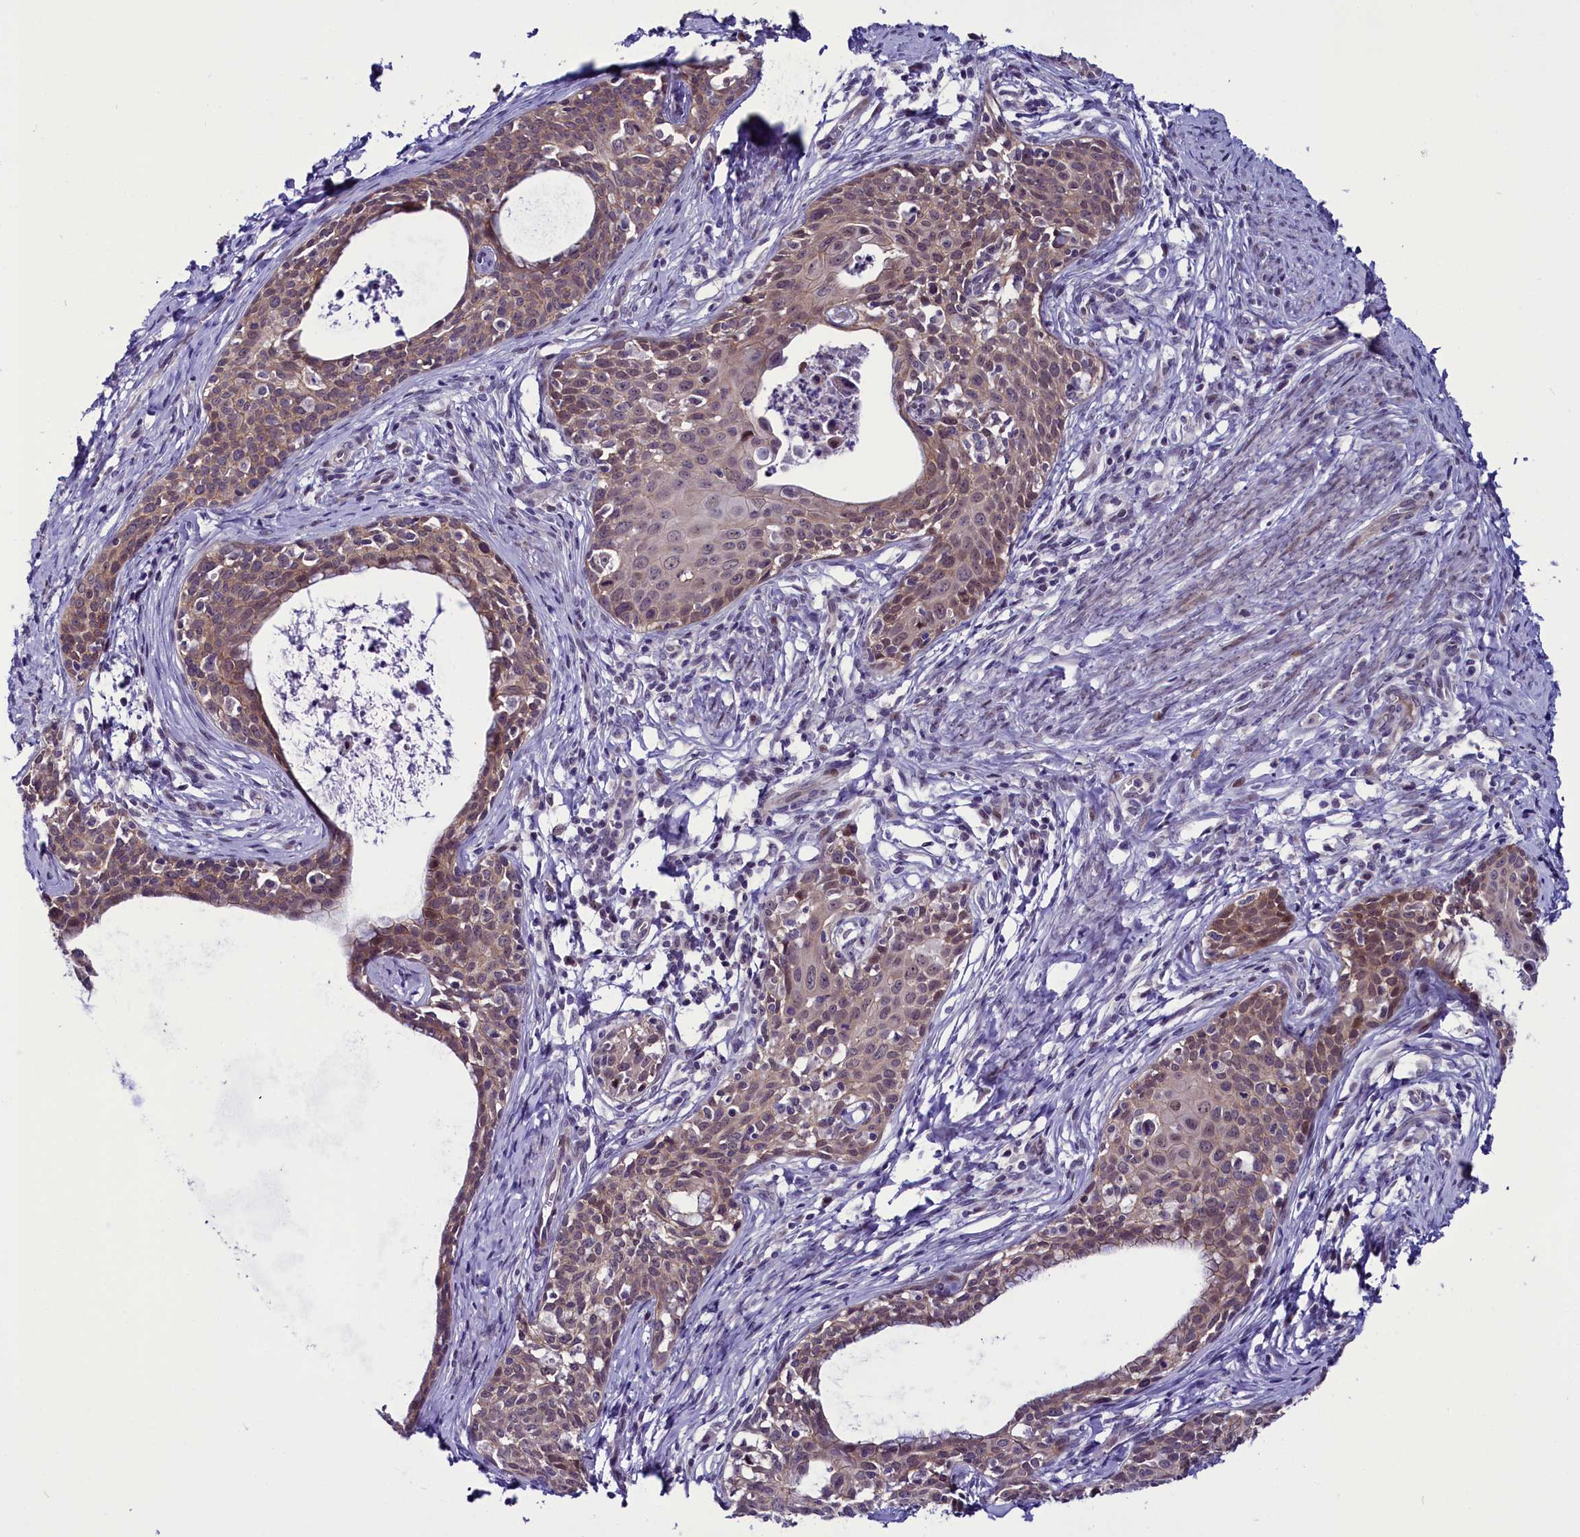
{"staining": {"intensity": "weak", "quantity": "<25%", "location": "nuclear"}, "tissue": "cervical cancer", "cell_type": "Tumor cells", "image_type": "cancer", "snomed": [{"axis": "morphology", "description": "Squamous cell carcinoma, NOS"}, {"axis": "topography", "description": "Cervix"}], "caption": "High power microscopy photomicrograph of an IHC image of squamous cell carcinoma (cervical), revealing no significant staining in tumor cells.", "gene": "CCDC106", "patient": {"sex": "female", "age": 52}}